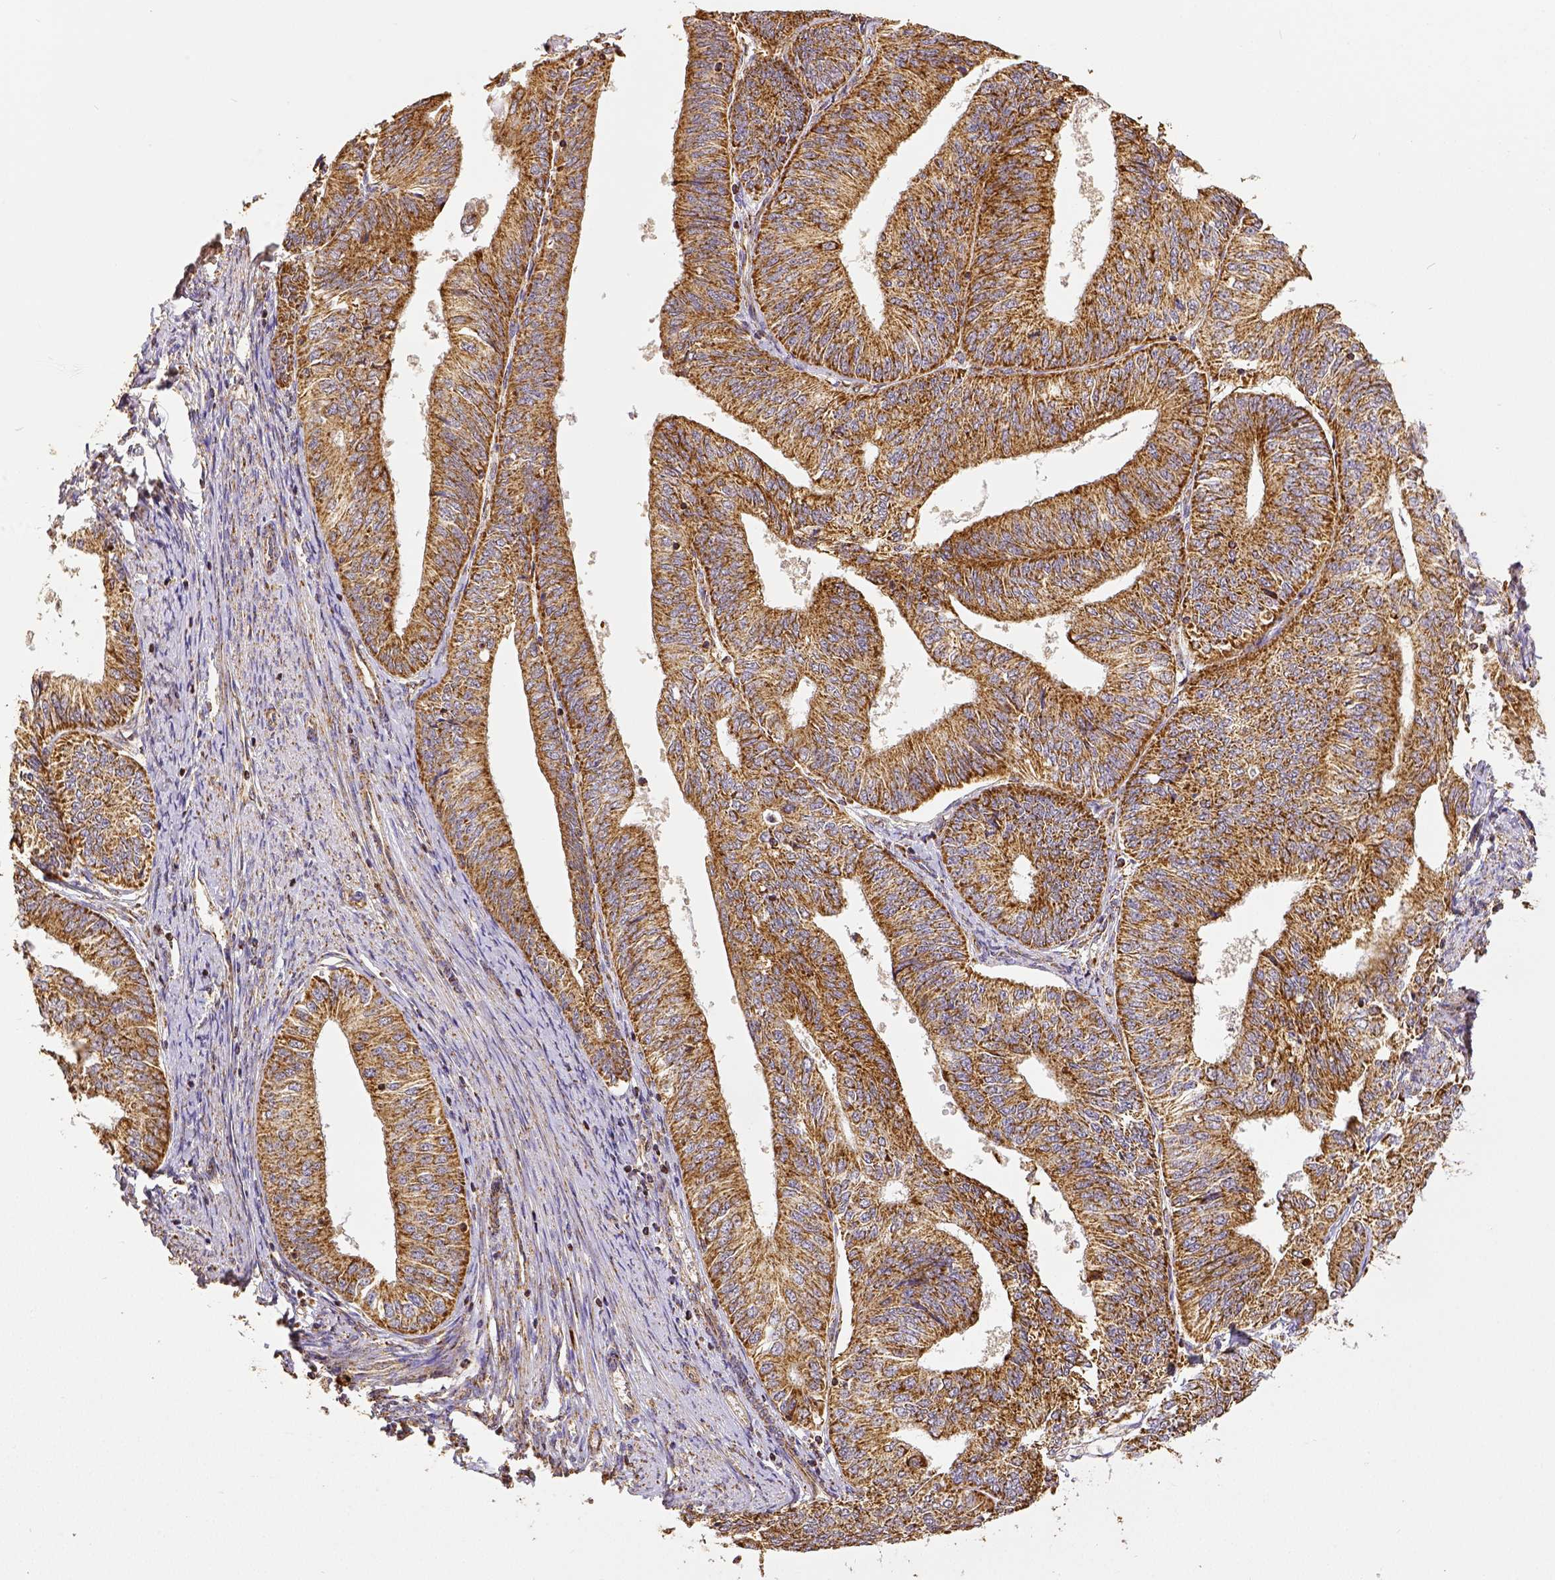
{"staining": {"intensity": "moderate", "quantity": ">75%", "location": "cytoplasmic/membranous"}, "tissue": "endometrial cancer", "cell_type": "Tumor cells", "image_type": "cancer", "snomed": [{"axis": "morphology", "description": "Adenocarcinoma, NOS"}, {"axis": "topography", "description": "Endometrium"}], "caption": "A histopathology image of endometrial cancer (adenocarcinoma) stained for a protein reveals moderate cytoplasmic/membranous brown staining in tumor cells. Using DAB (3,3'-diaminobenzidine) (brown) and hematoxylin (blue) stains, captured at high magnification using brightfield microscopy.", "gene": "SDHB", "patient": {"sex": "female", "age": 58}}